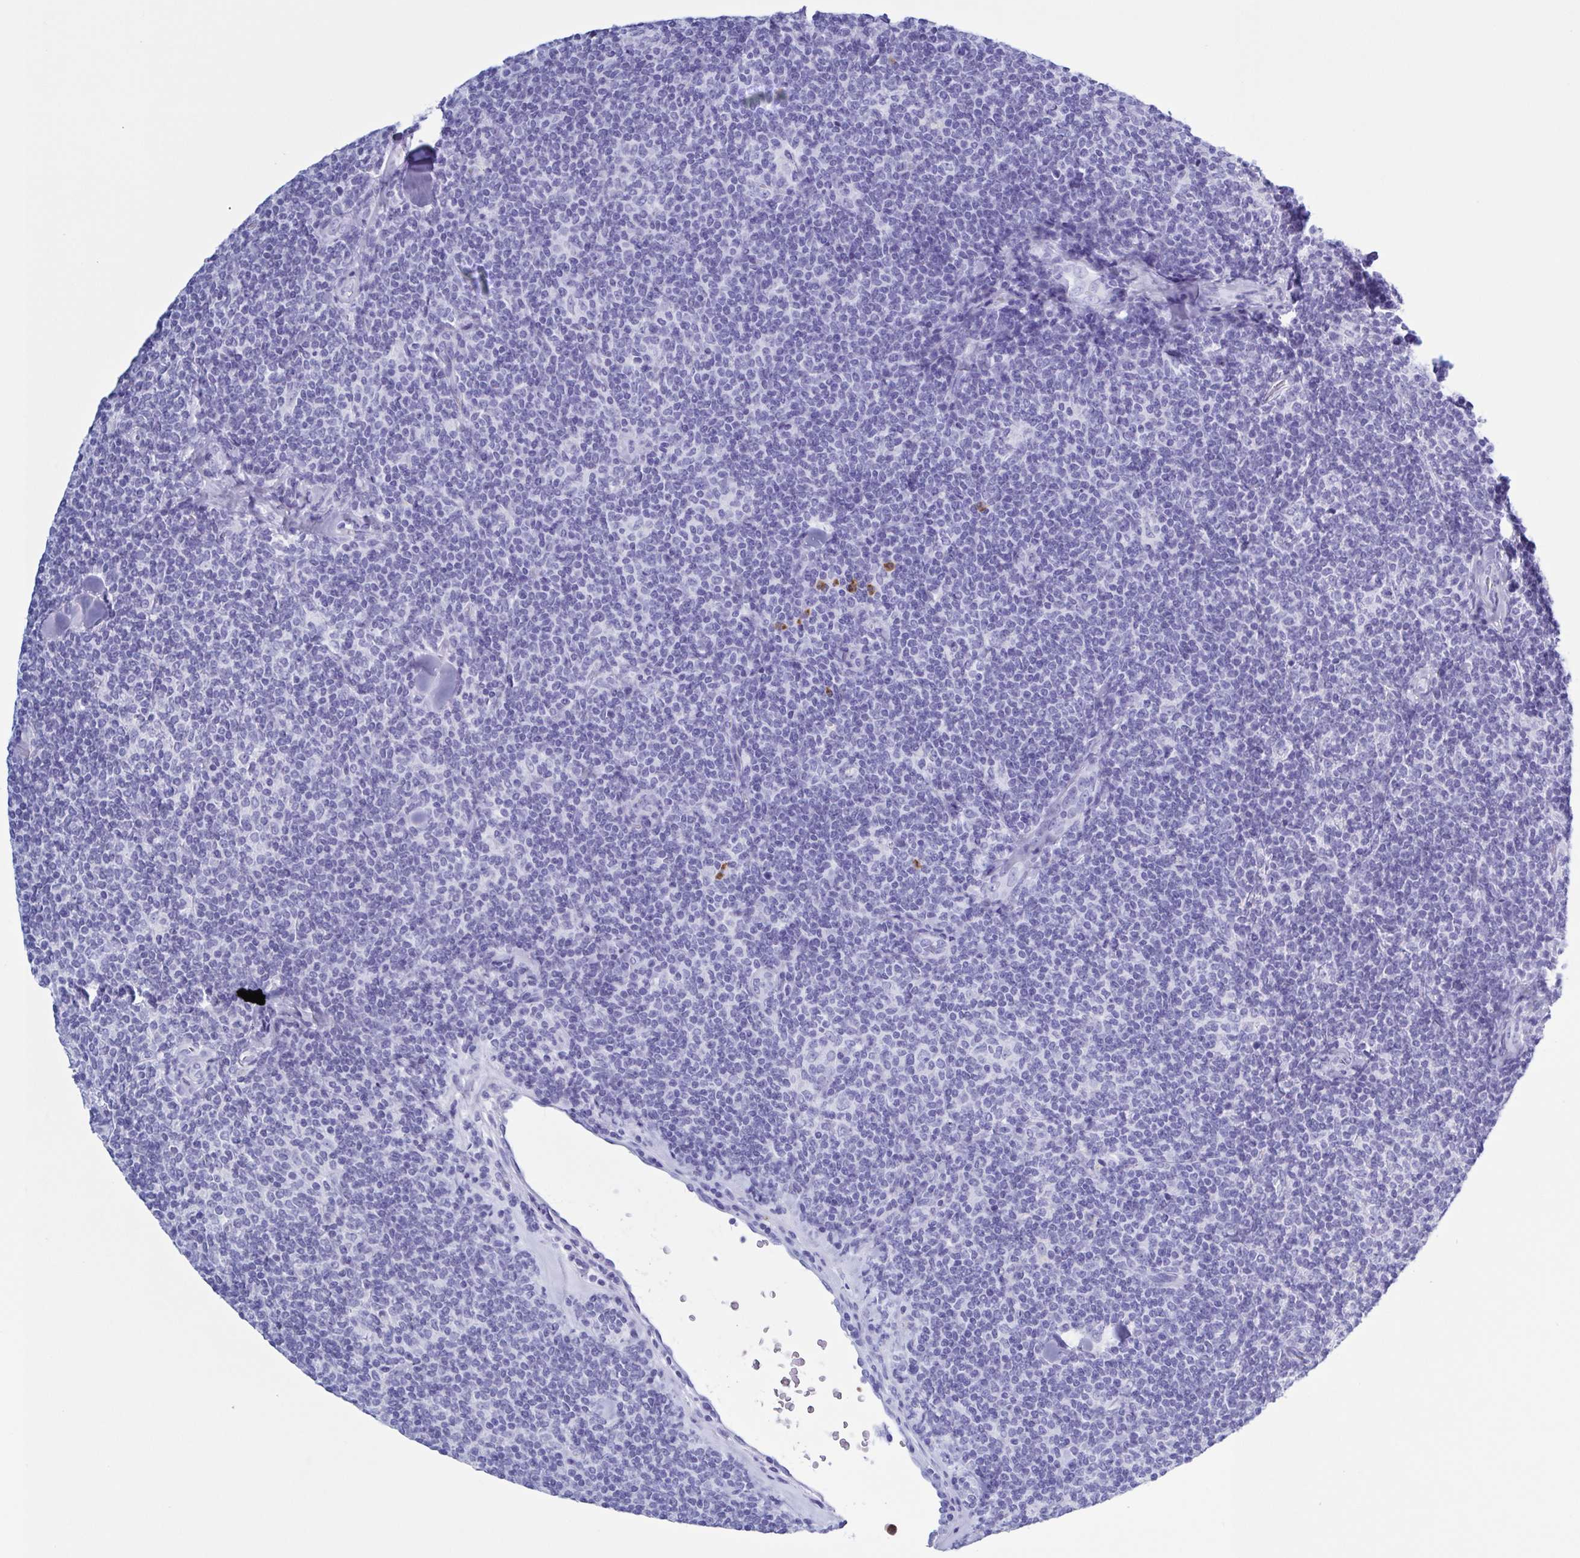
{"staining": {"intensity": "negative", "quantity": "none", "location": "none"}, "tissue": "lymphoma", "cell_type": "Tumor cells", "image_type": "cancer", "snomed": [{"axis": "morphology", "description": "Malignant lymphoma, non-Hodgkin's type, Low grade"}, {"axis": "topography", "description": "Lymph node"}], "caption": "Micrograph shows no protein staining in tumor cells of low-grade malignant lymphoma, non-Hodgkin's type tissue.", "gene": "LTF", "patient": {"sex": "female", "age": 56}}